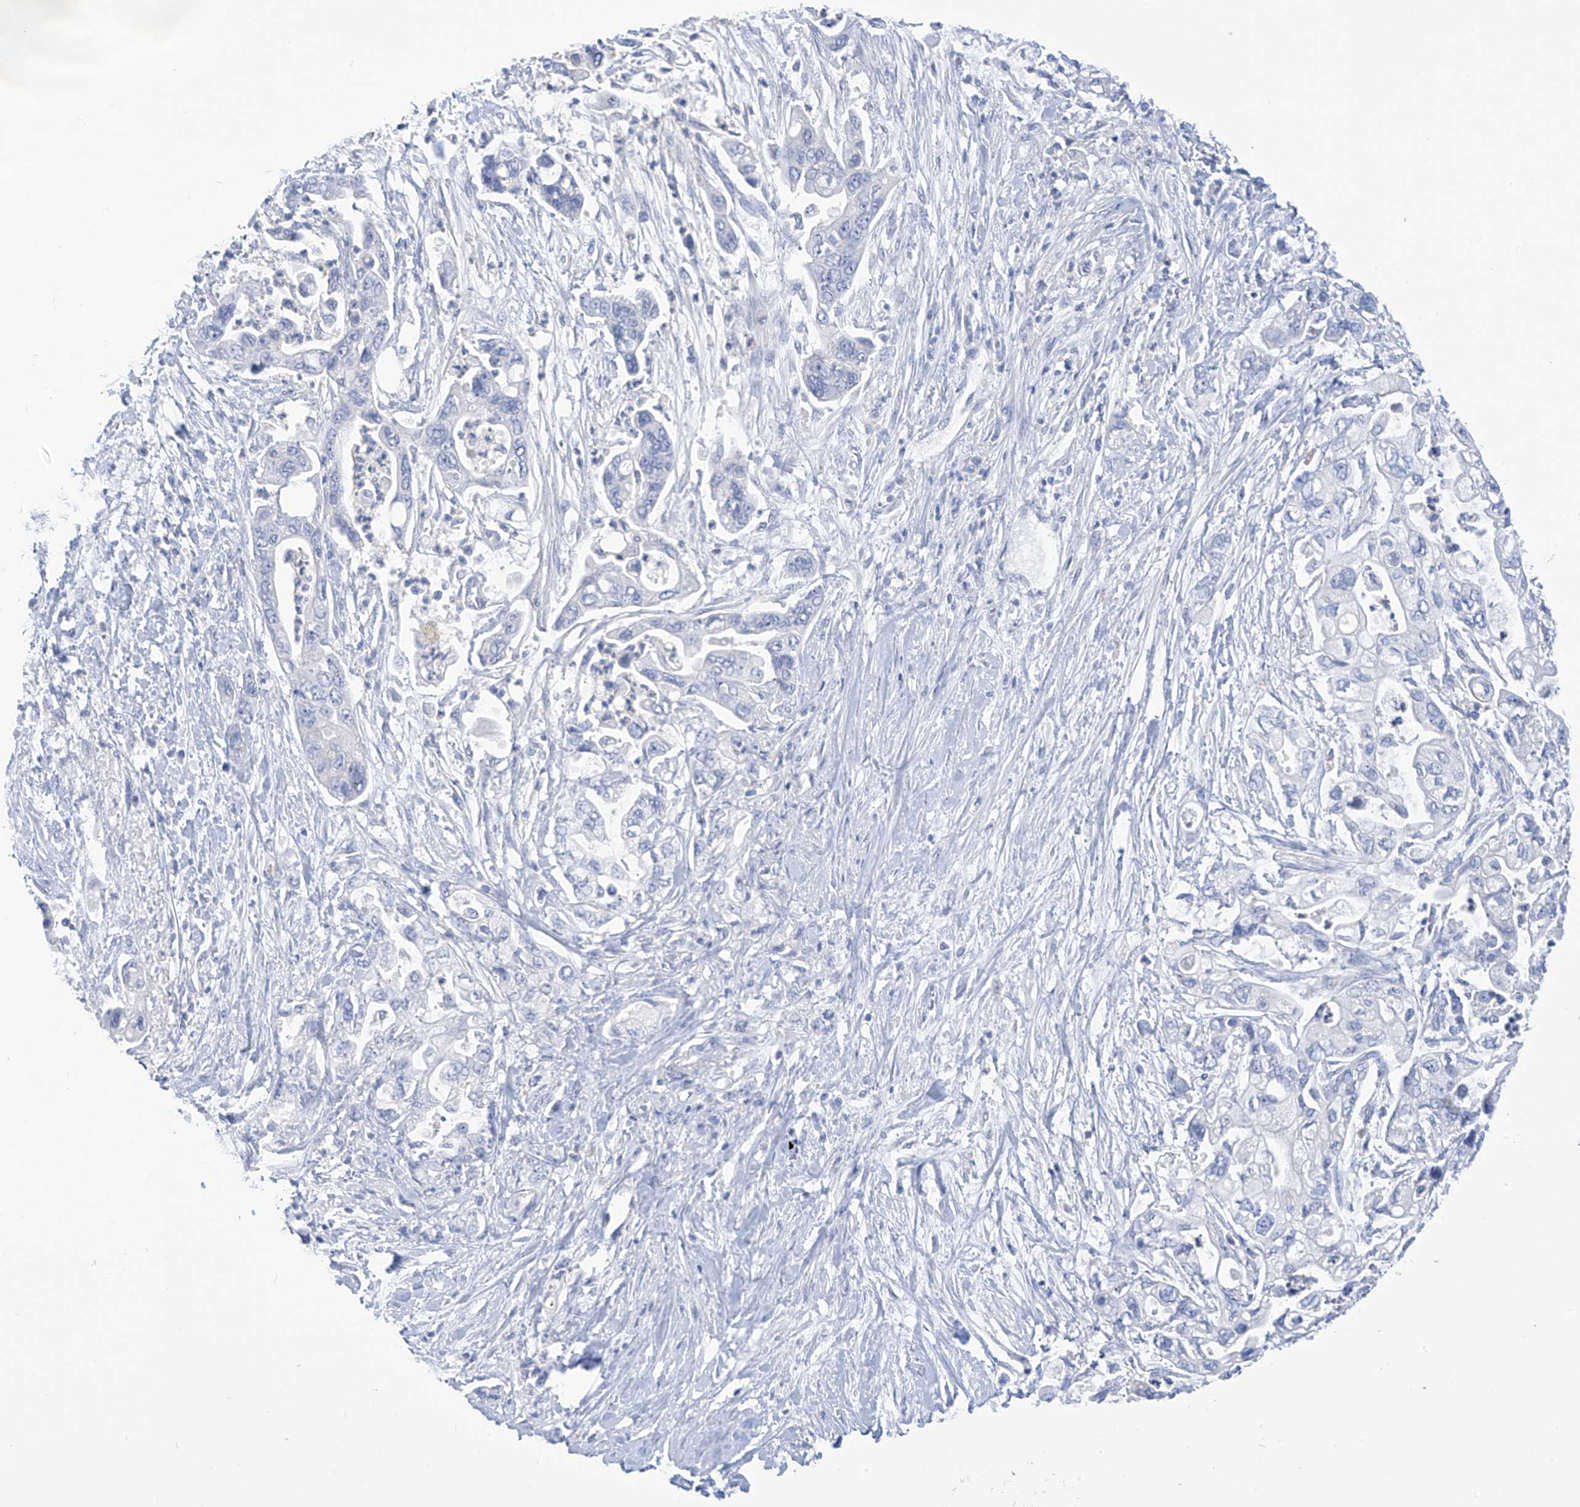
{"staining": {"intensity": "negative", "quantity": "none", "location": "none"}, "tissue": "pancreatic cancer", "cell_type": "Tumor cells", "image_type": "cancer", "snomed": [{"axis": "morphology", "description": "Adenocarcinoma, NOS"}, {"axis": "topography", "description": "Pancreas"}], "caption": "Immunohistochemical staining of pancreatic adenocarcinoma exhibits no significant expression in tumor cells.", "gene": "FABP2", "patient": {"sex": "male", "age": 70}}